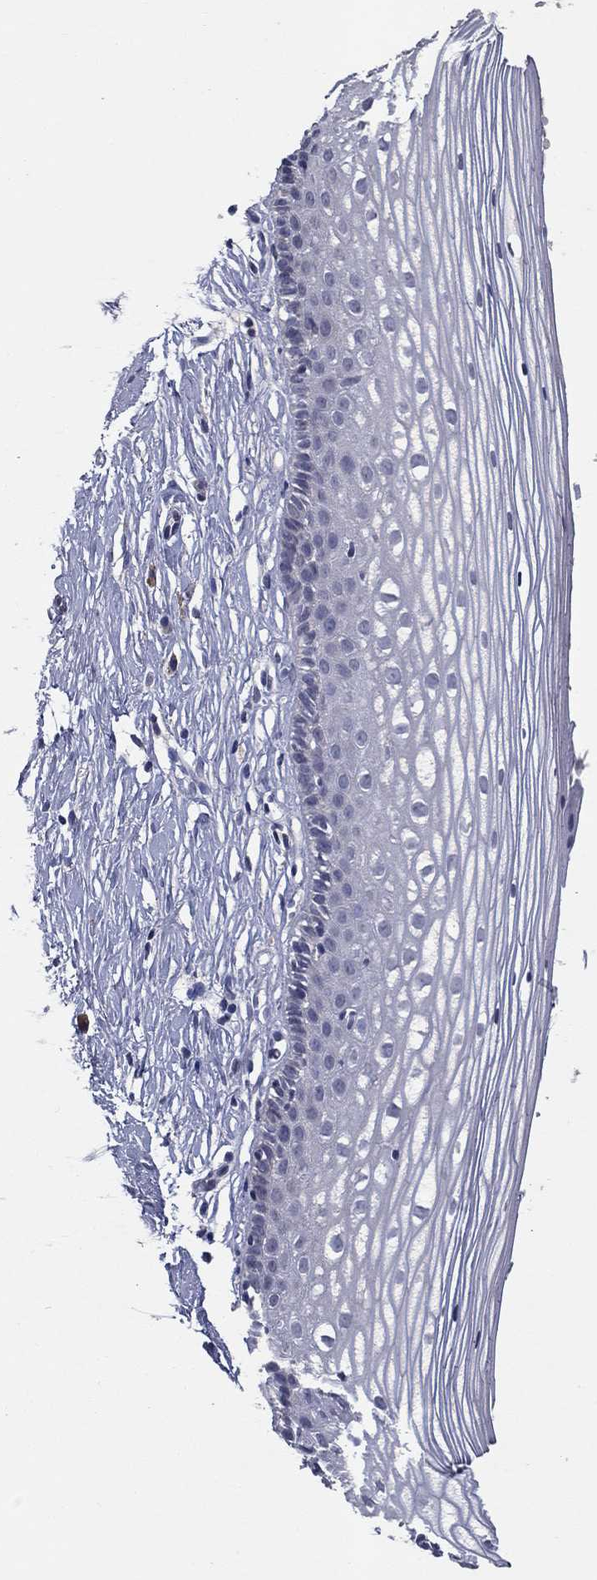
{"staining": {"intensity": "negative", "quantity": "none", "location": "none"}, "tissue": "cervix", "cell_type": "Glandular cells", "image_type": "normal", "snomed": [{"axis": "morphology", "description": "Normal tissue, NOS"}, {"axis": "topography", "description": "Cervix"}], "caption": "Glandular cells are negative for protein expression in normal human cervix. (Stains: DAB (3,3'-diaminobenzidine) immunohistochemistry with hematoxylin counter stain, Microscopy: brightfield microscopy at high magnification).", "gene": "CD274", "patient": {"sex": "female", "age": 40}}